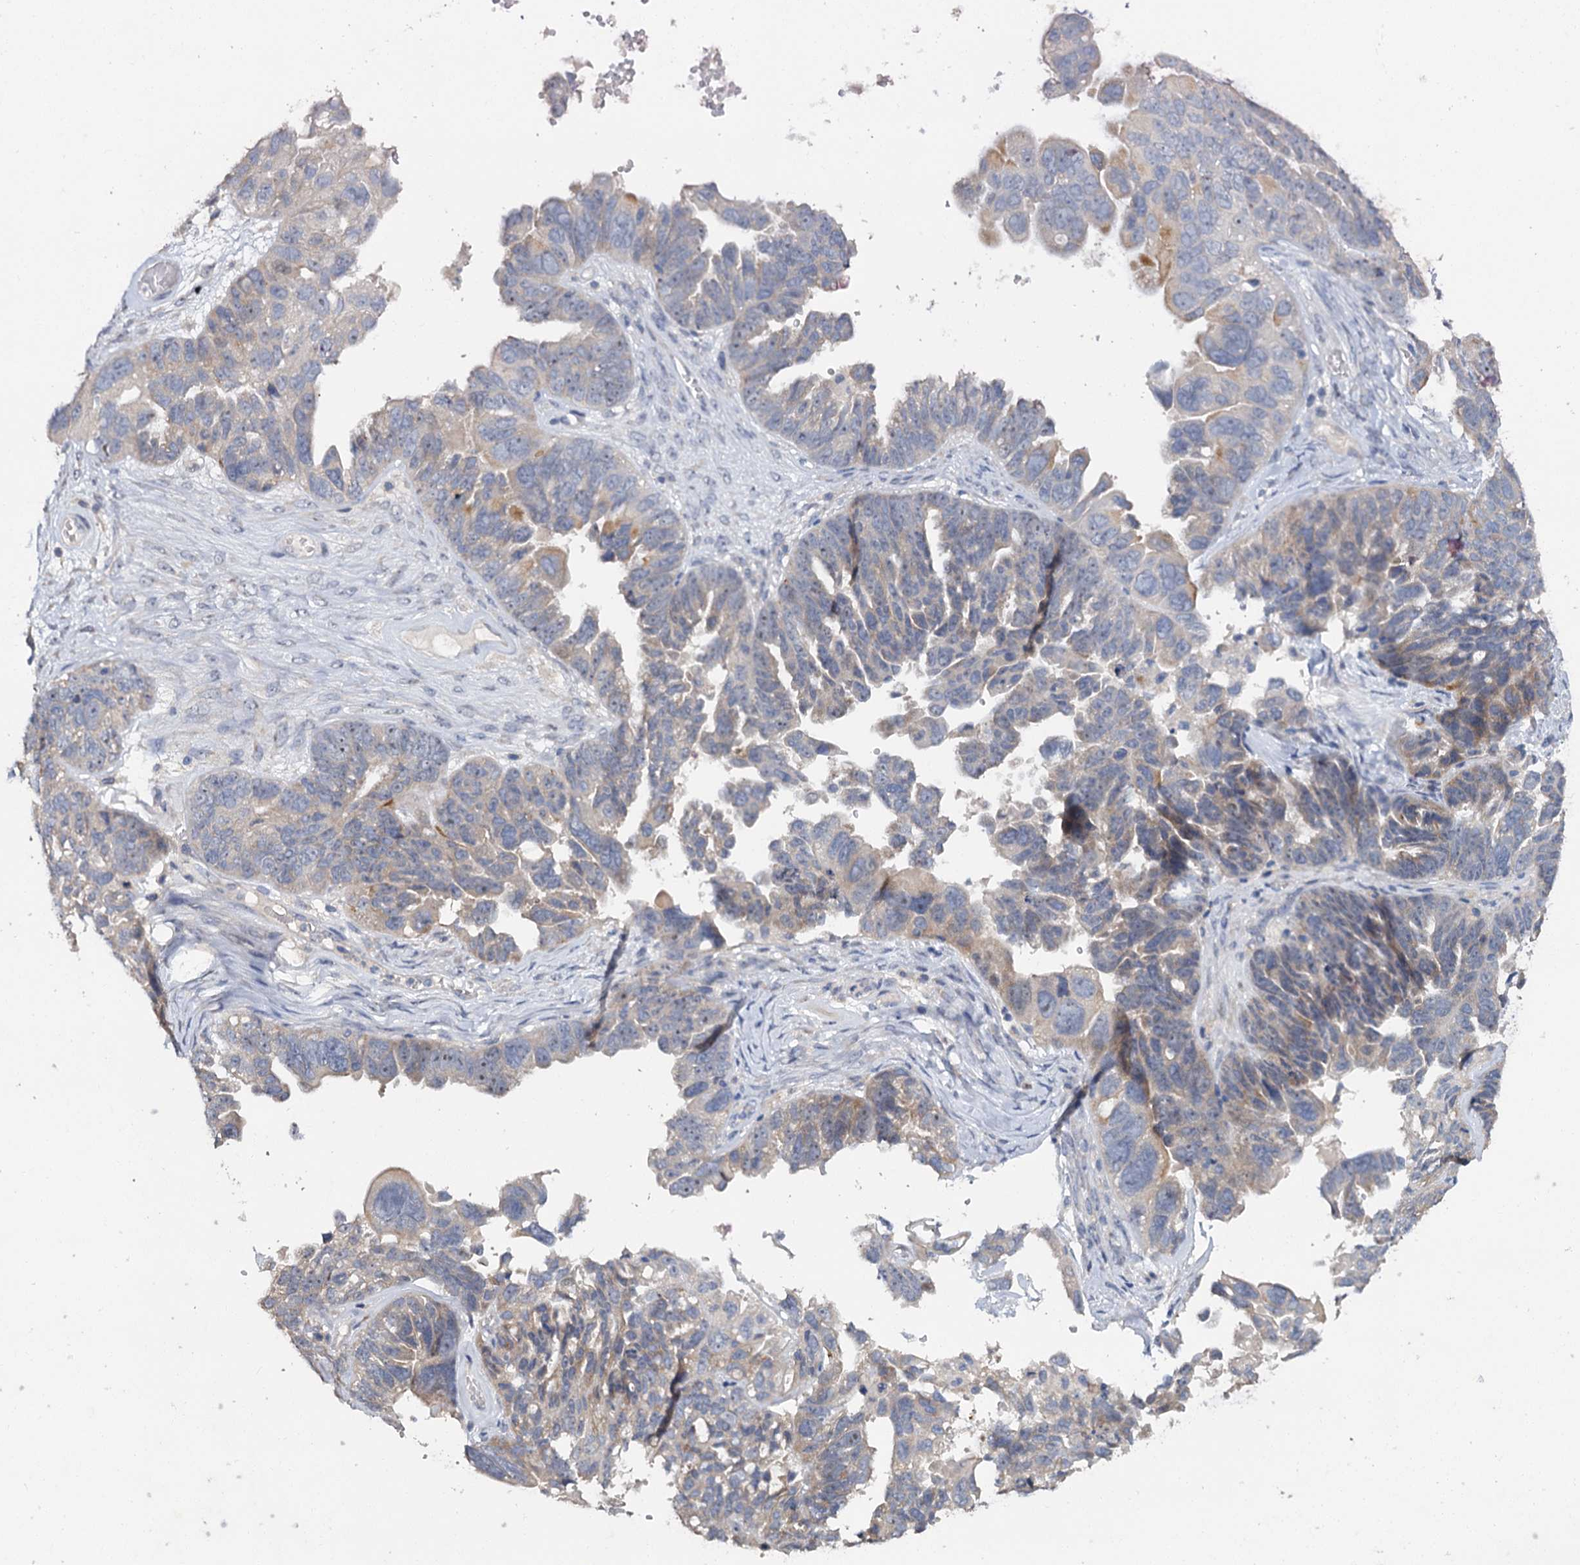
{"staining": {"intensity": "weak", "quantity": "<25%", "location": "cytoplasmic/membranous"}, "tissue": "ovarian cancer", "cell_type": "Tumor cells", "image_type": "cancer", "snomed": [{"axis": "morphology", "description": "Cystadenocarcinoma, serous, NOS"}, {"axis": "topography", "description": "Ovary"}], "caption": "Tumor cells show no significant expression in ovarian serous cystadenocarcinoma.", "gene": "ATP9A", "patient": {"sex": "female", "age": 79}}